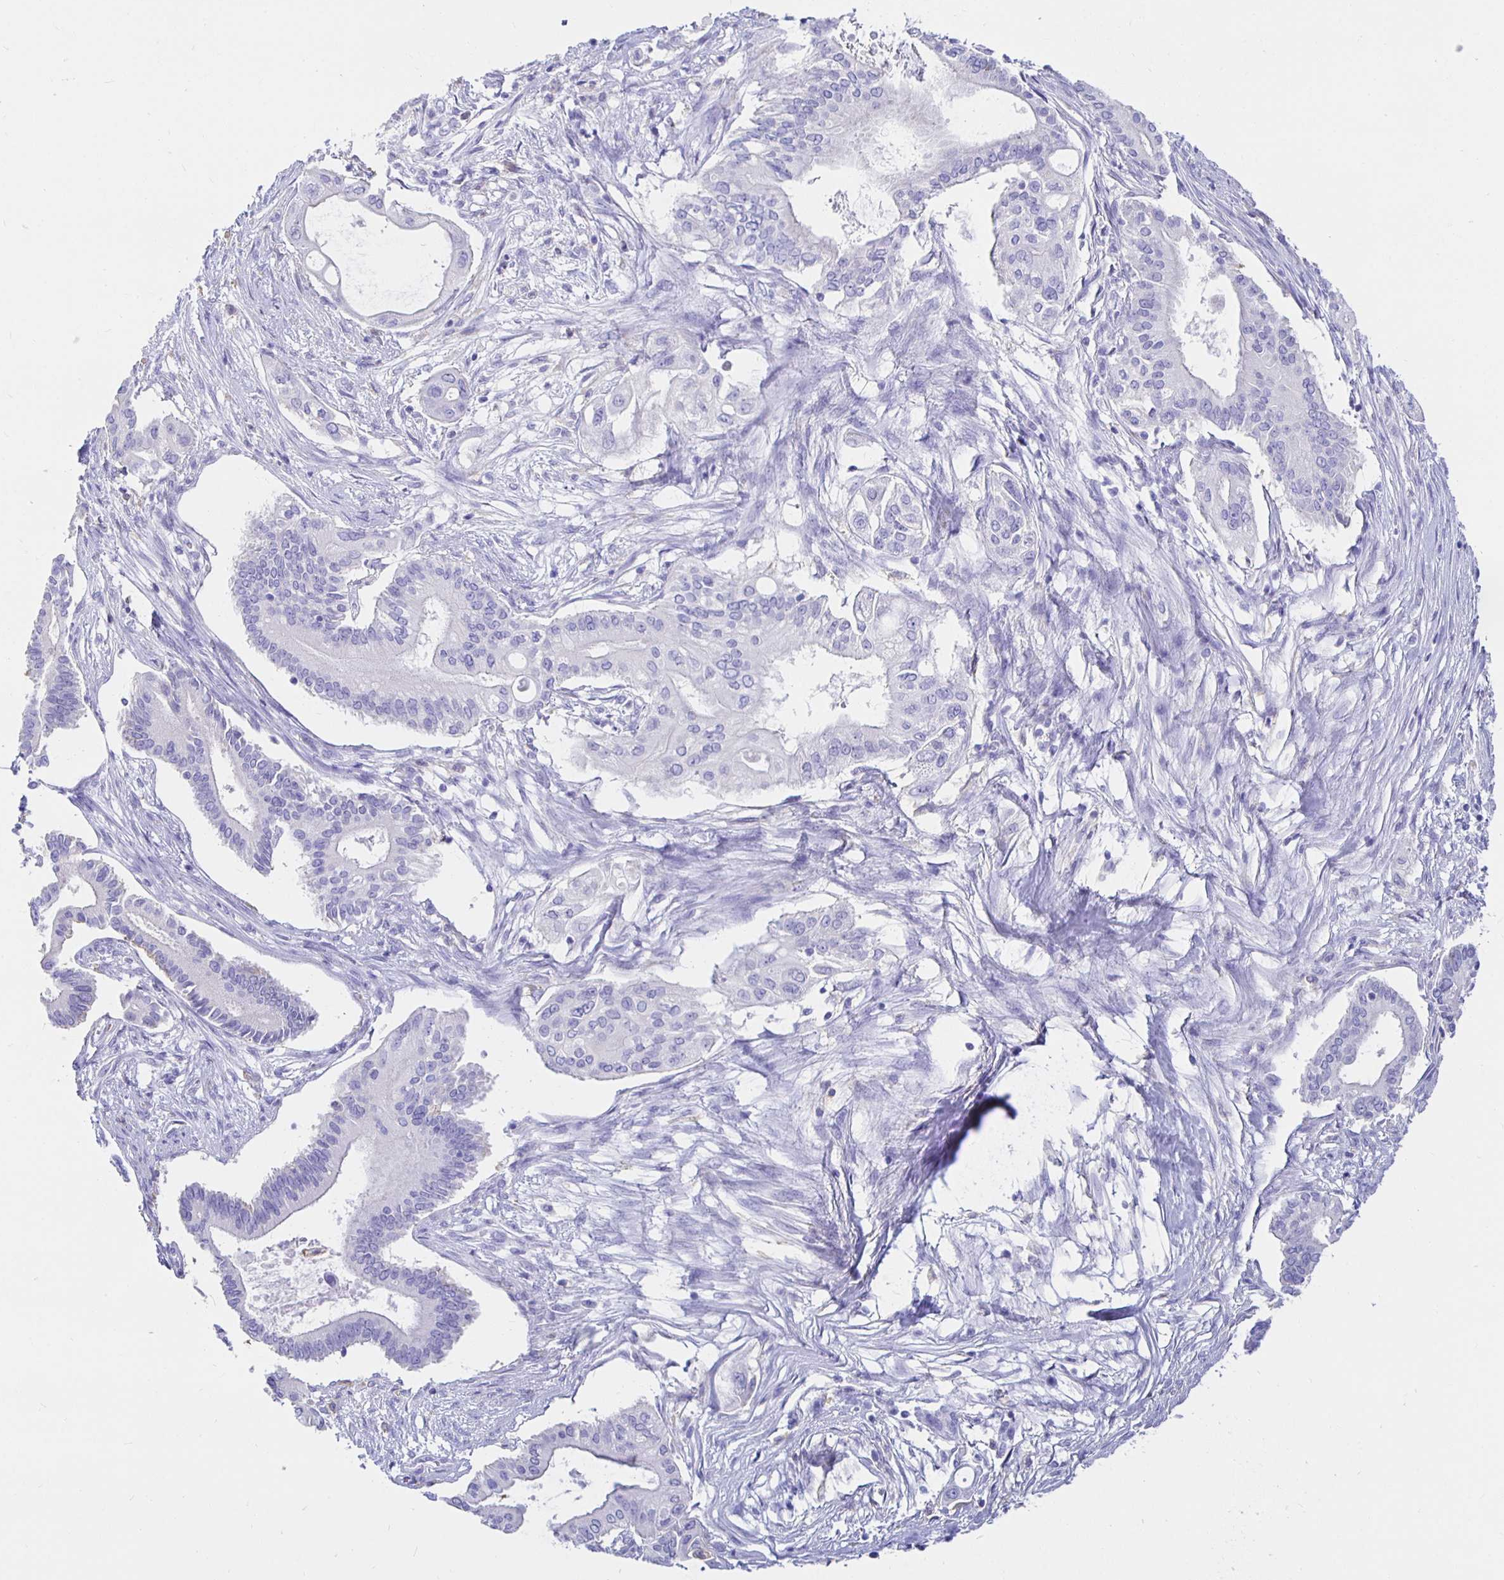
{"staining": {"intensity": "negative", "quantity": "none", "location": "none"}, "tissue": "pancreatic cancer", "cell_type": "Tumor cells", "image_type": "cancer", "snomed": [{"axis": "morphology", "description": "Adenocarcinoma, NOS"}, {"axis": "topography", "description": "Pancreas"}], "caption": "IHC histopathology image of human pancreatic cancer stained for a protein (brown), which shows no positivity in tumor cells. The staining is performed using DAB (3,3'-diaminobenzidine) brown chromogen with nuclei counter-stained in using hematoxylin.", "gene": "UMOD", "patient": {"sex": "female", "age": 68}}